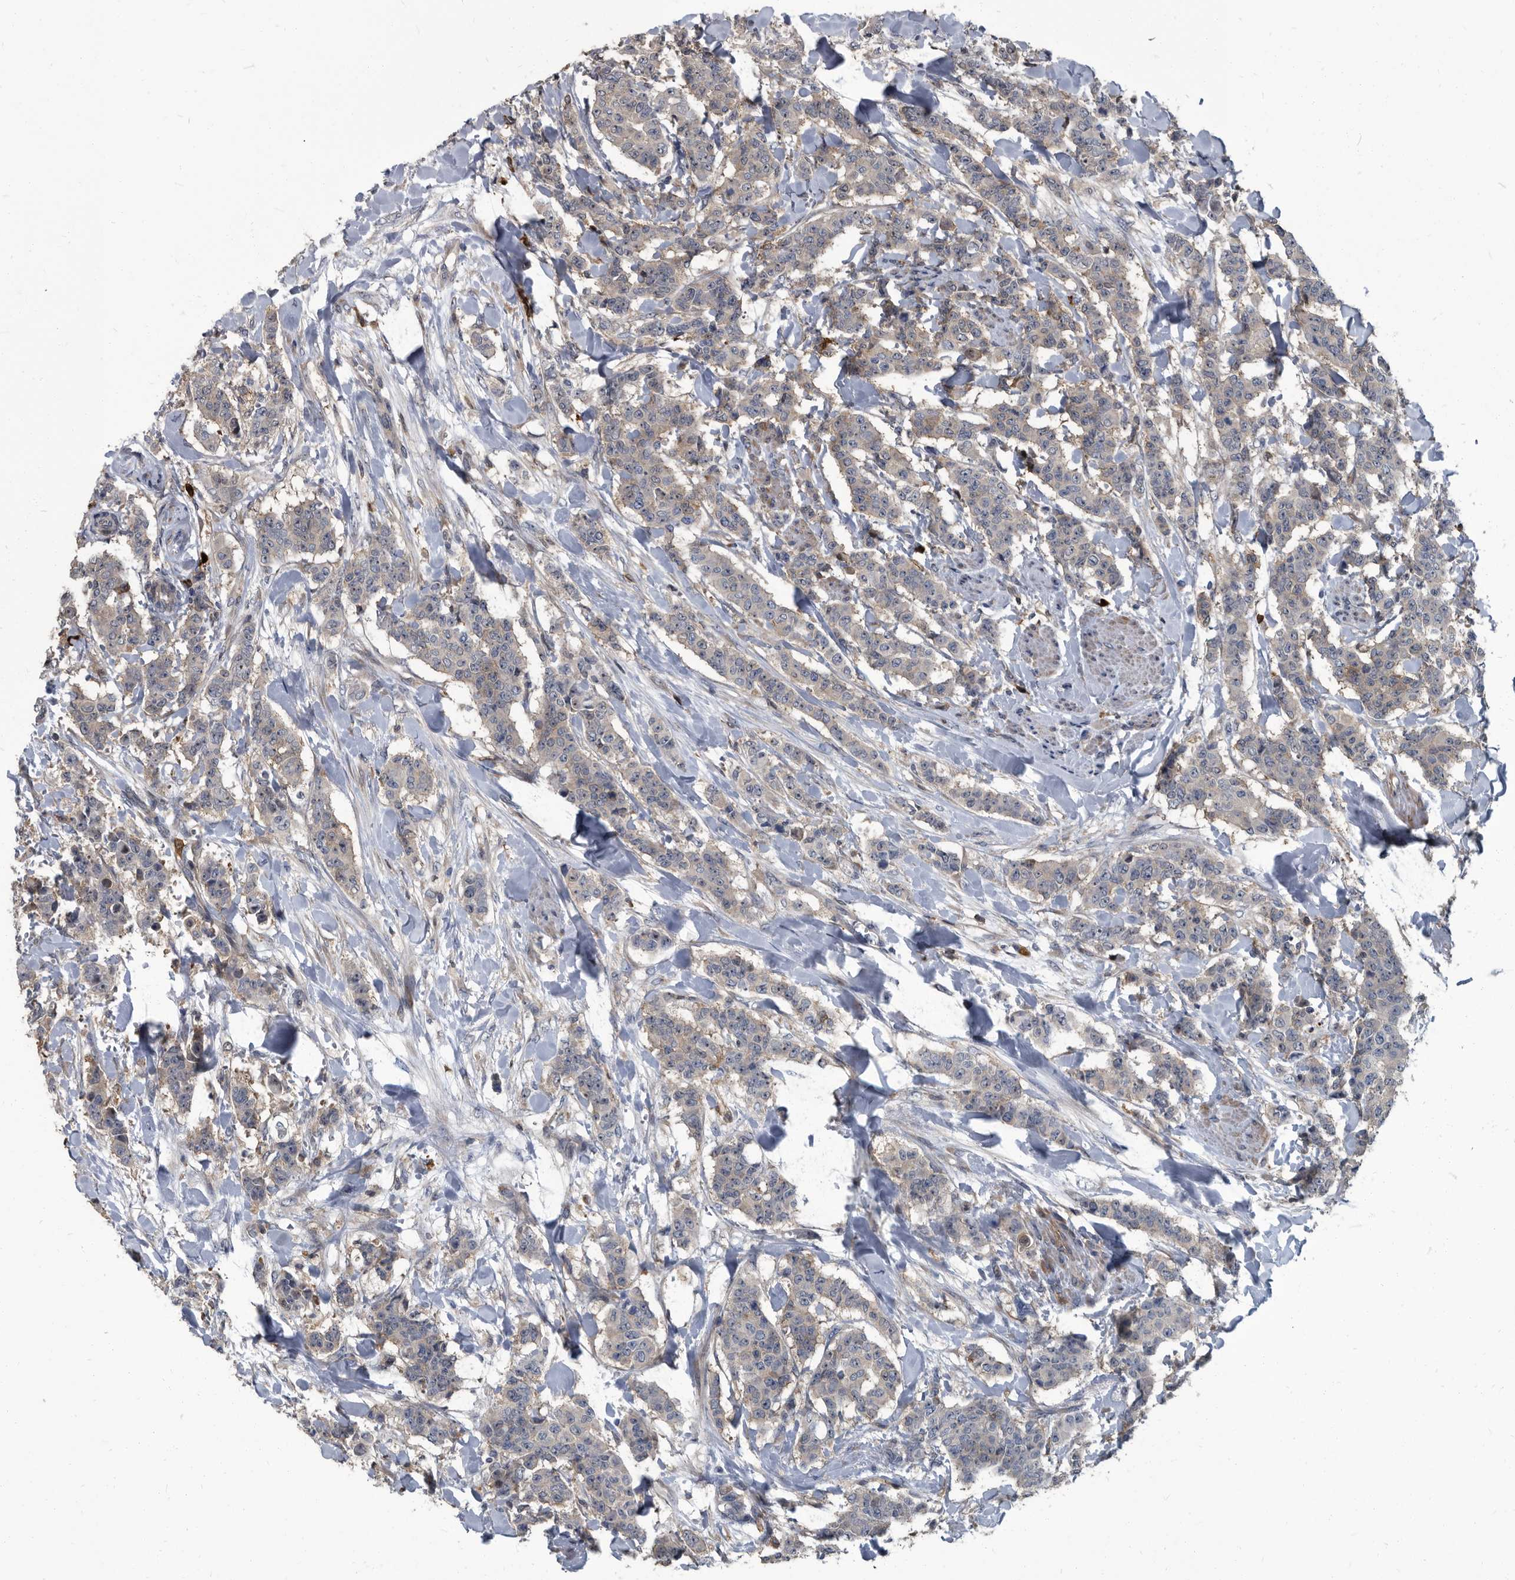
{"staining": {"intensity": "weak", "quantity": "<25%", "location": "cytoplasmic/membranous"}, "tissue": "breast cancer", "cell_type": "Tumor cells", "image_type": "cancer", "snomed": [{"axis": "morphology", "description": "Duct carcinoma"}, {"axis": "topography", "description": "Breast"}], "caption": "A histopathology image of breast infiltrating ductal carcinoma stained for a protein demonstrates no brown staining in tumor cells.", "gene": "CDV3", "patient": {"sex": "female", "age": 40}}